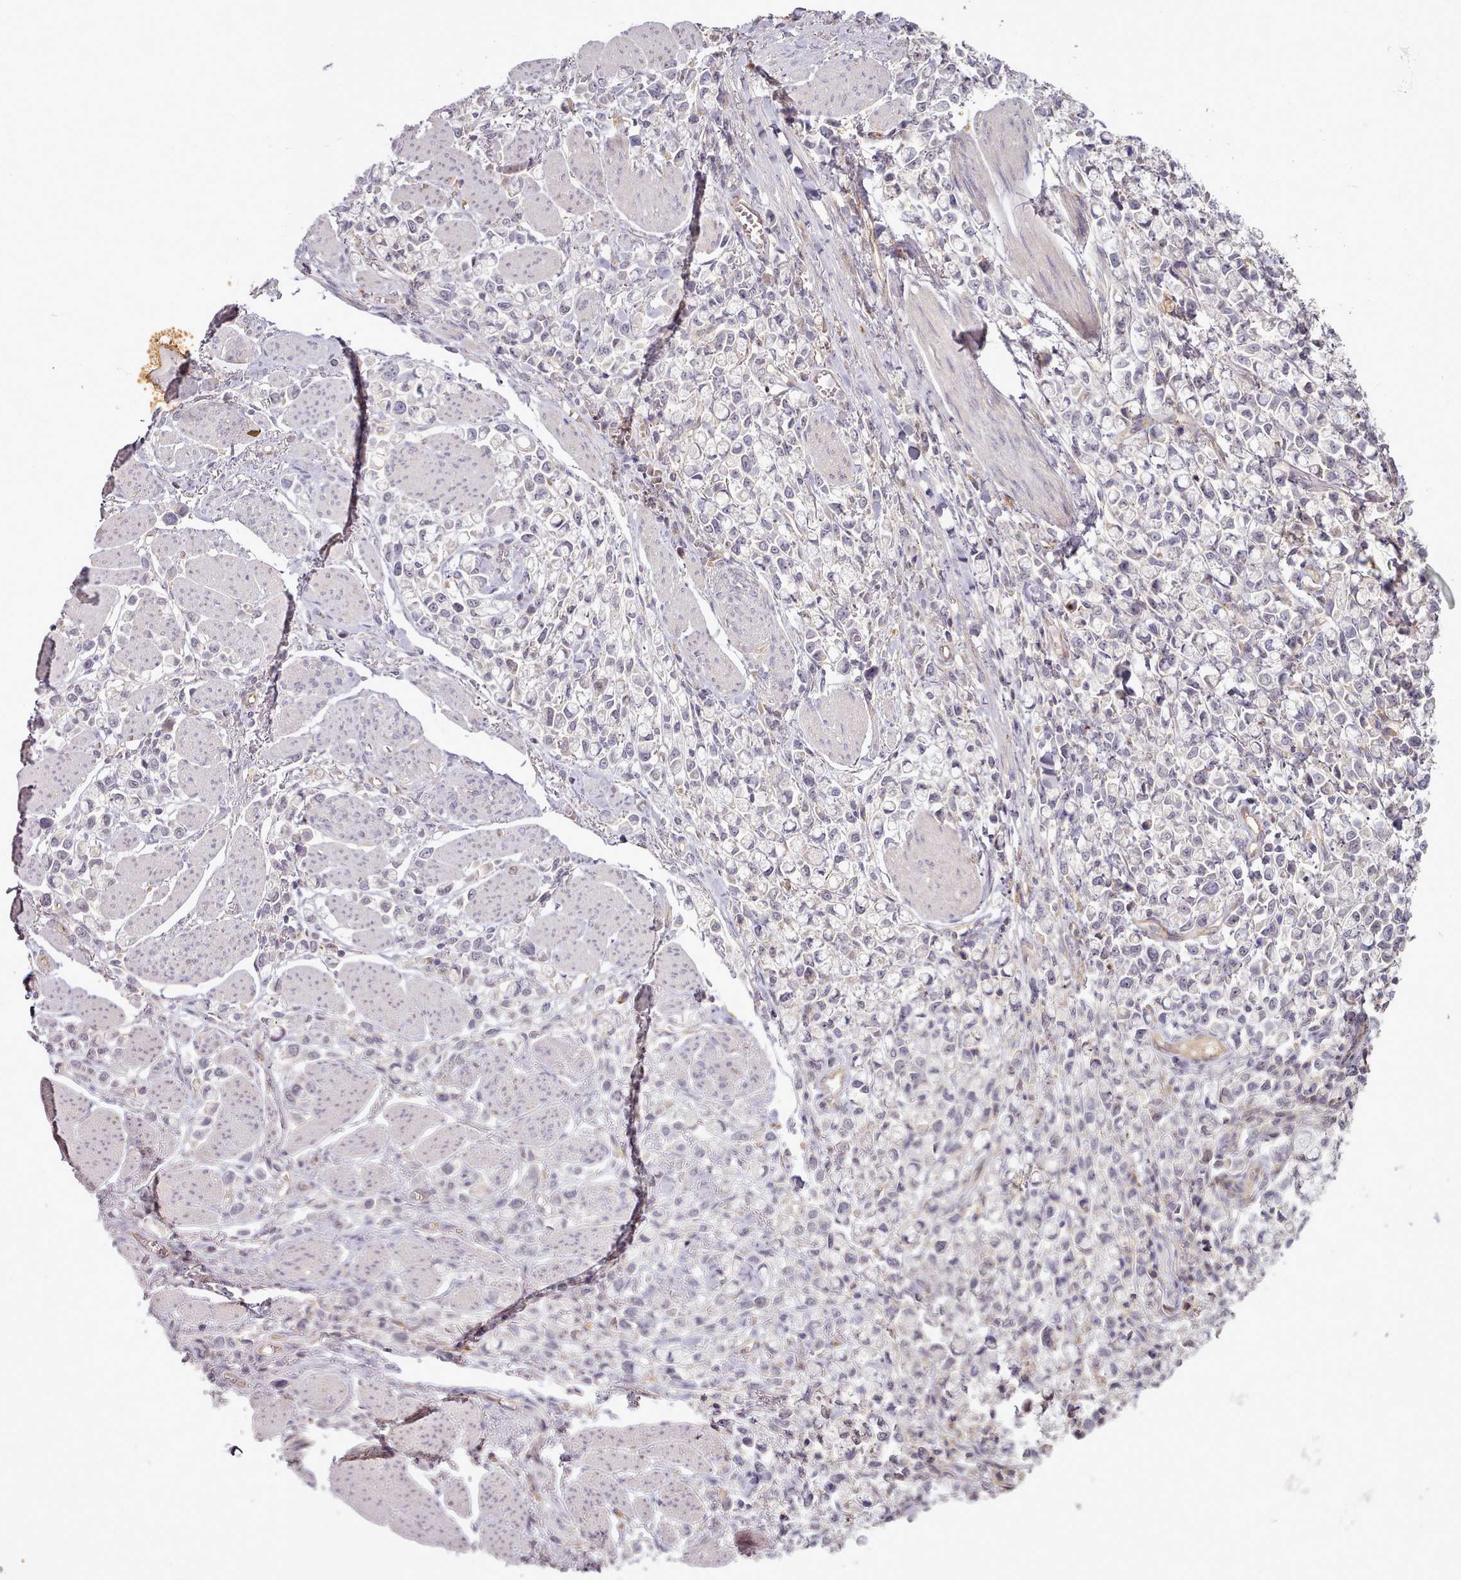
{"staining": {"intensity": "negative", "quantity": "none", "location": "none"}, "tissue": "stomach cancer", "cell_type": "Tumor cells", "image_type": "cancer", "snomed": [{"axis": "morphology", "description": "Adenocarcinoma, NOS"}, {"axis": "topography", "description": "Stomach"}], "caption": "A histopathology image of human stomach cancer (adenocarcinoma) is negative for staining in tumor cells.", "gene": "C1QTNF5", "patient": {"sex": "female", "age": 81}}